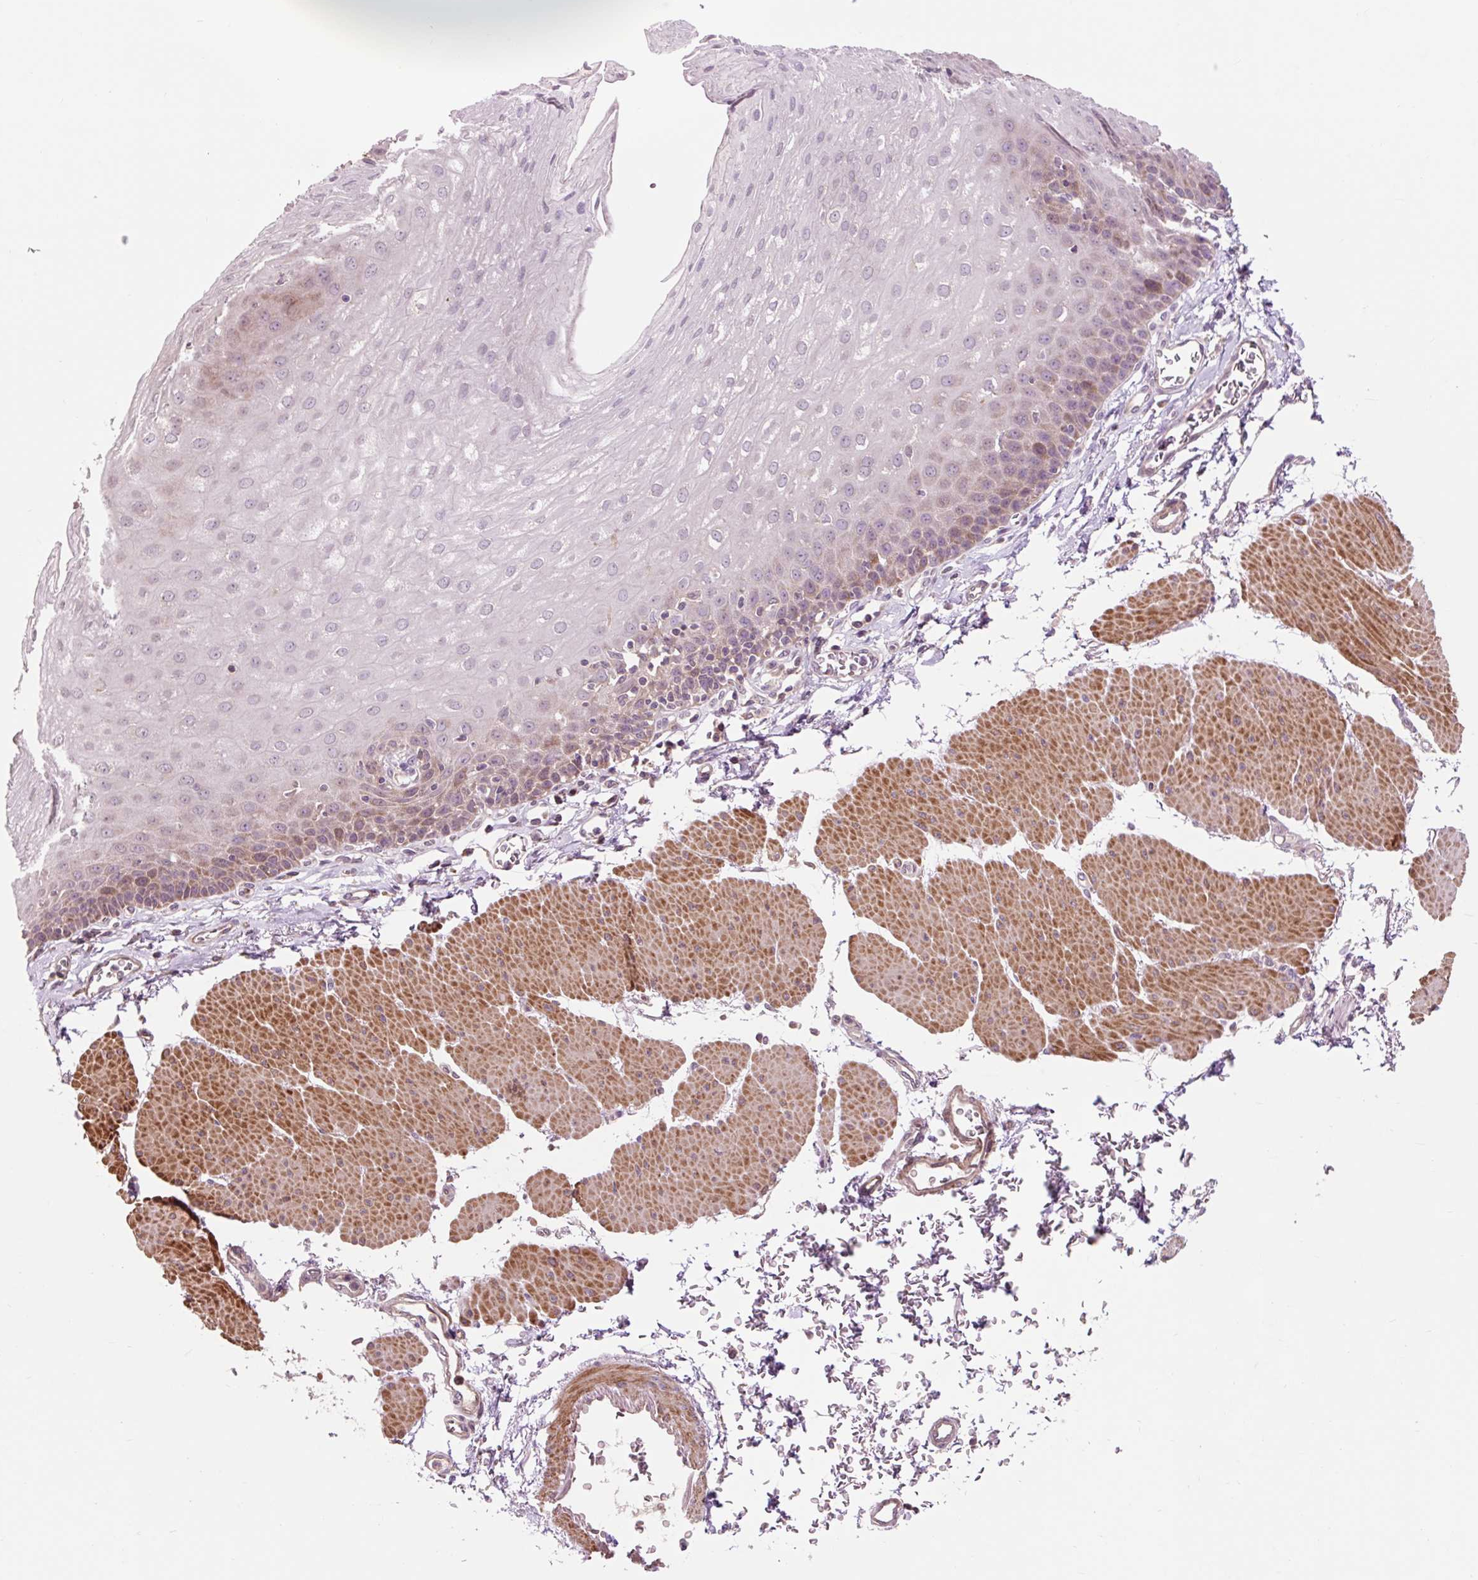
{"staining": {"intensity": "moderate", "quantity": "25%-75%", "location": "cytoplasmic/membranous"}, "tissue": "esophagus", "cell_type": "Squamous epithelial cells", "image_type": "normal", "snomed": [{"axis": "morphology", "description": "Normal tissue, NOS"}, {"axis": "topography", "description": "Esophagus"}], "caption": "DAB (3,3'-diaminobenzidine) immunohistochemical staining of unremarkable esophagus shows moderate cytoplasmic/membranous protein expression in about 25%-75% of squamous epithelial cells. (brown staining indicates protein expression, while blue staining denotes nuclei).", "gene": "PRIMPOL", "patient": {"sex": "female", "age": 81}}